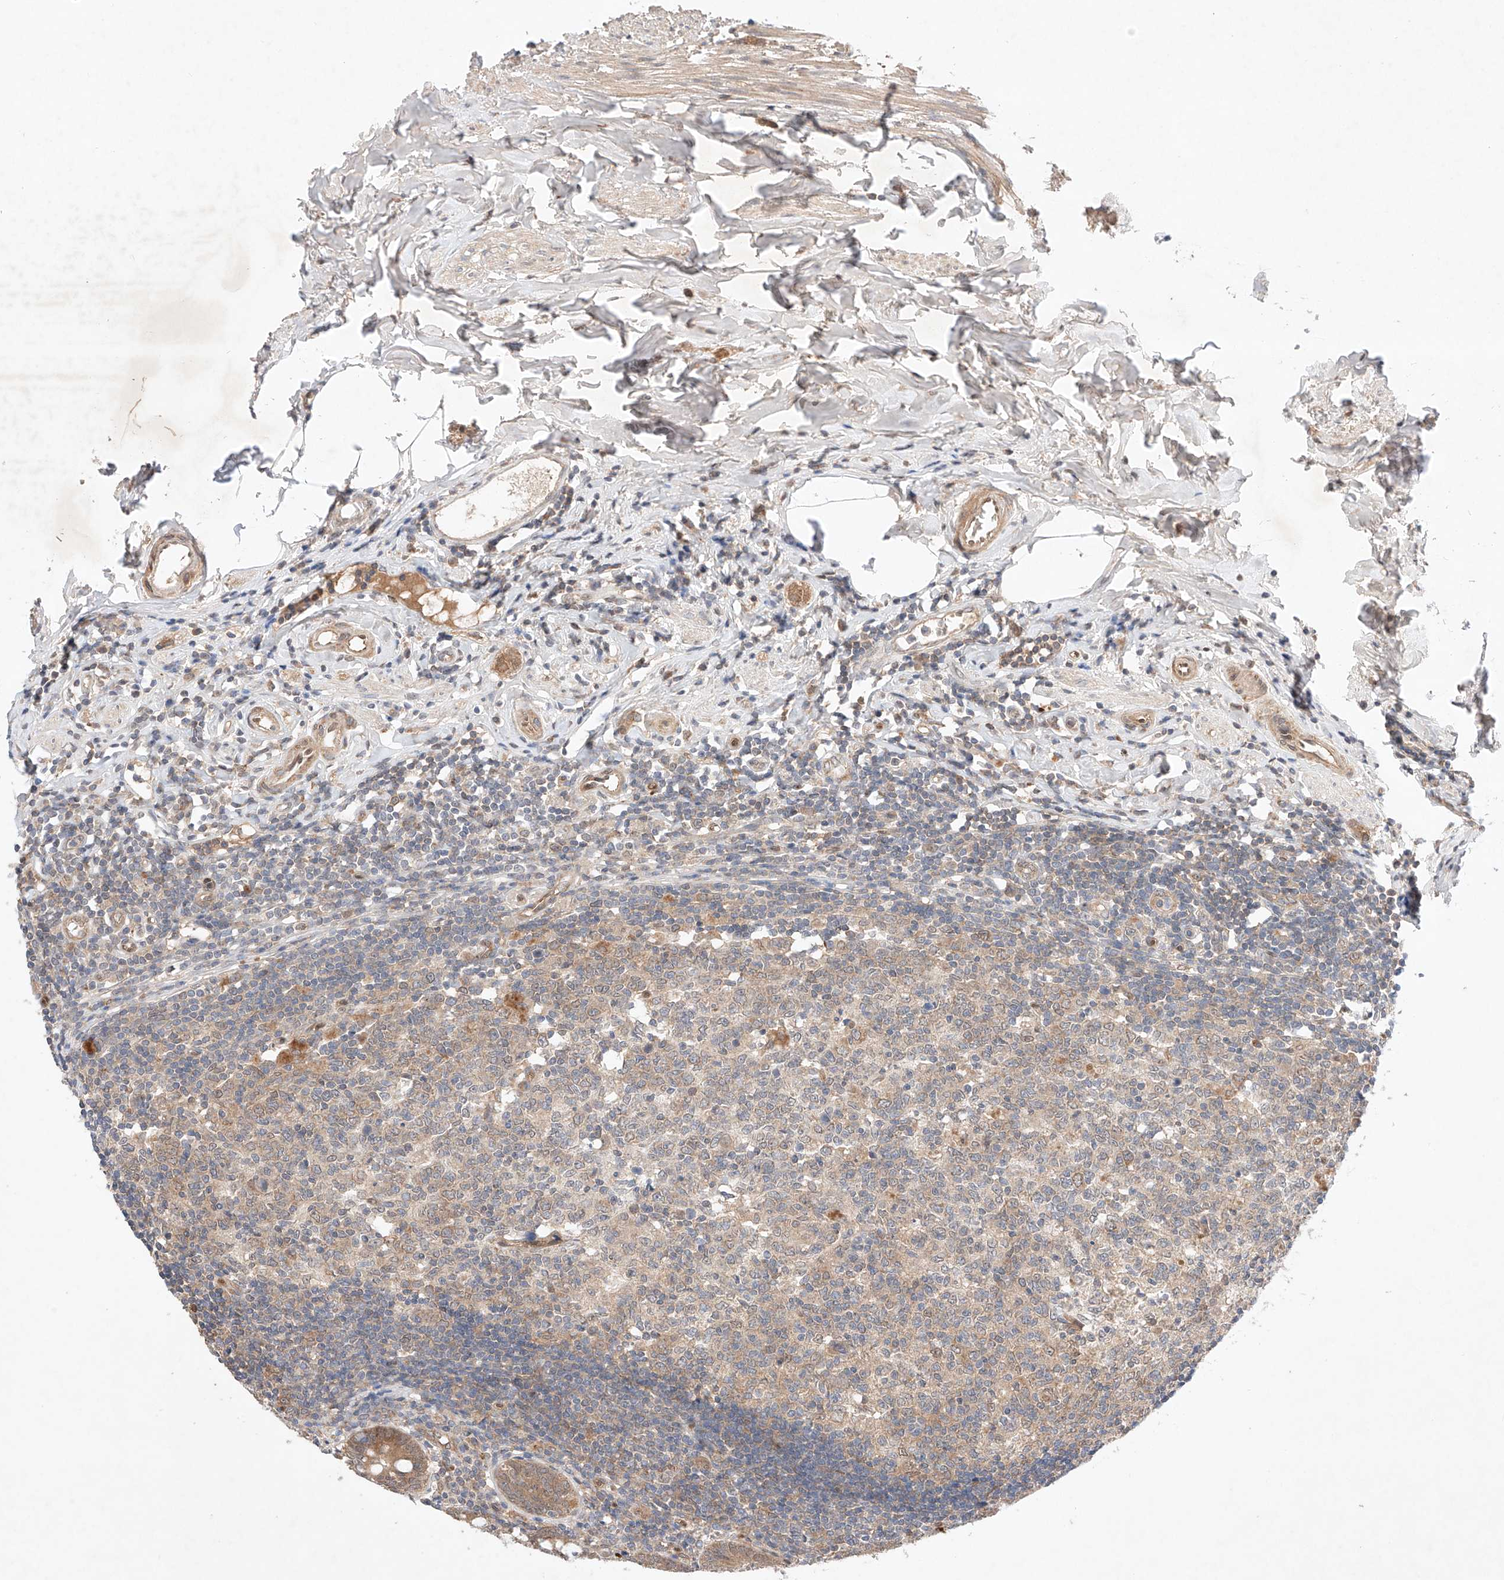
{"staining": {"intensity": "moderate", "quantity": ">75%", "location": "cytoplasmic/membranous"}, "tissue": "appendix", "cell_type": "Glandular cells", "image_type": "normal", "snomed": [{"axis": "morphology", "description": "Normal tissue, NOS"}, {"axis": "topography", "description": "Appendix"}], "caption": "Moderate cytoplasmic/membranous positivity is seen in approximately >75% of glandular cells in benign appendix.", "gene": "ZNF124", "patient": {"sex": "female", "age": 54}}